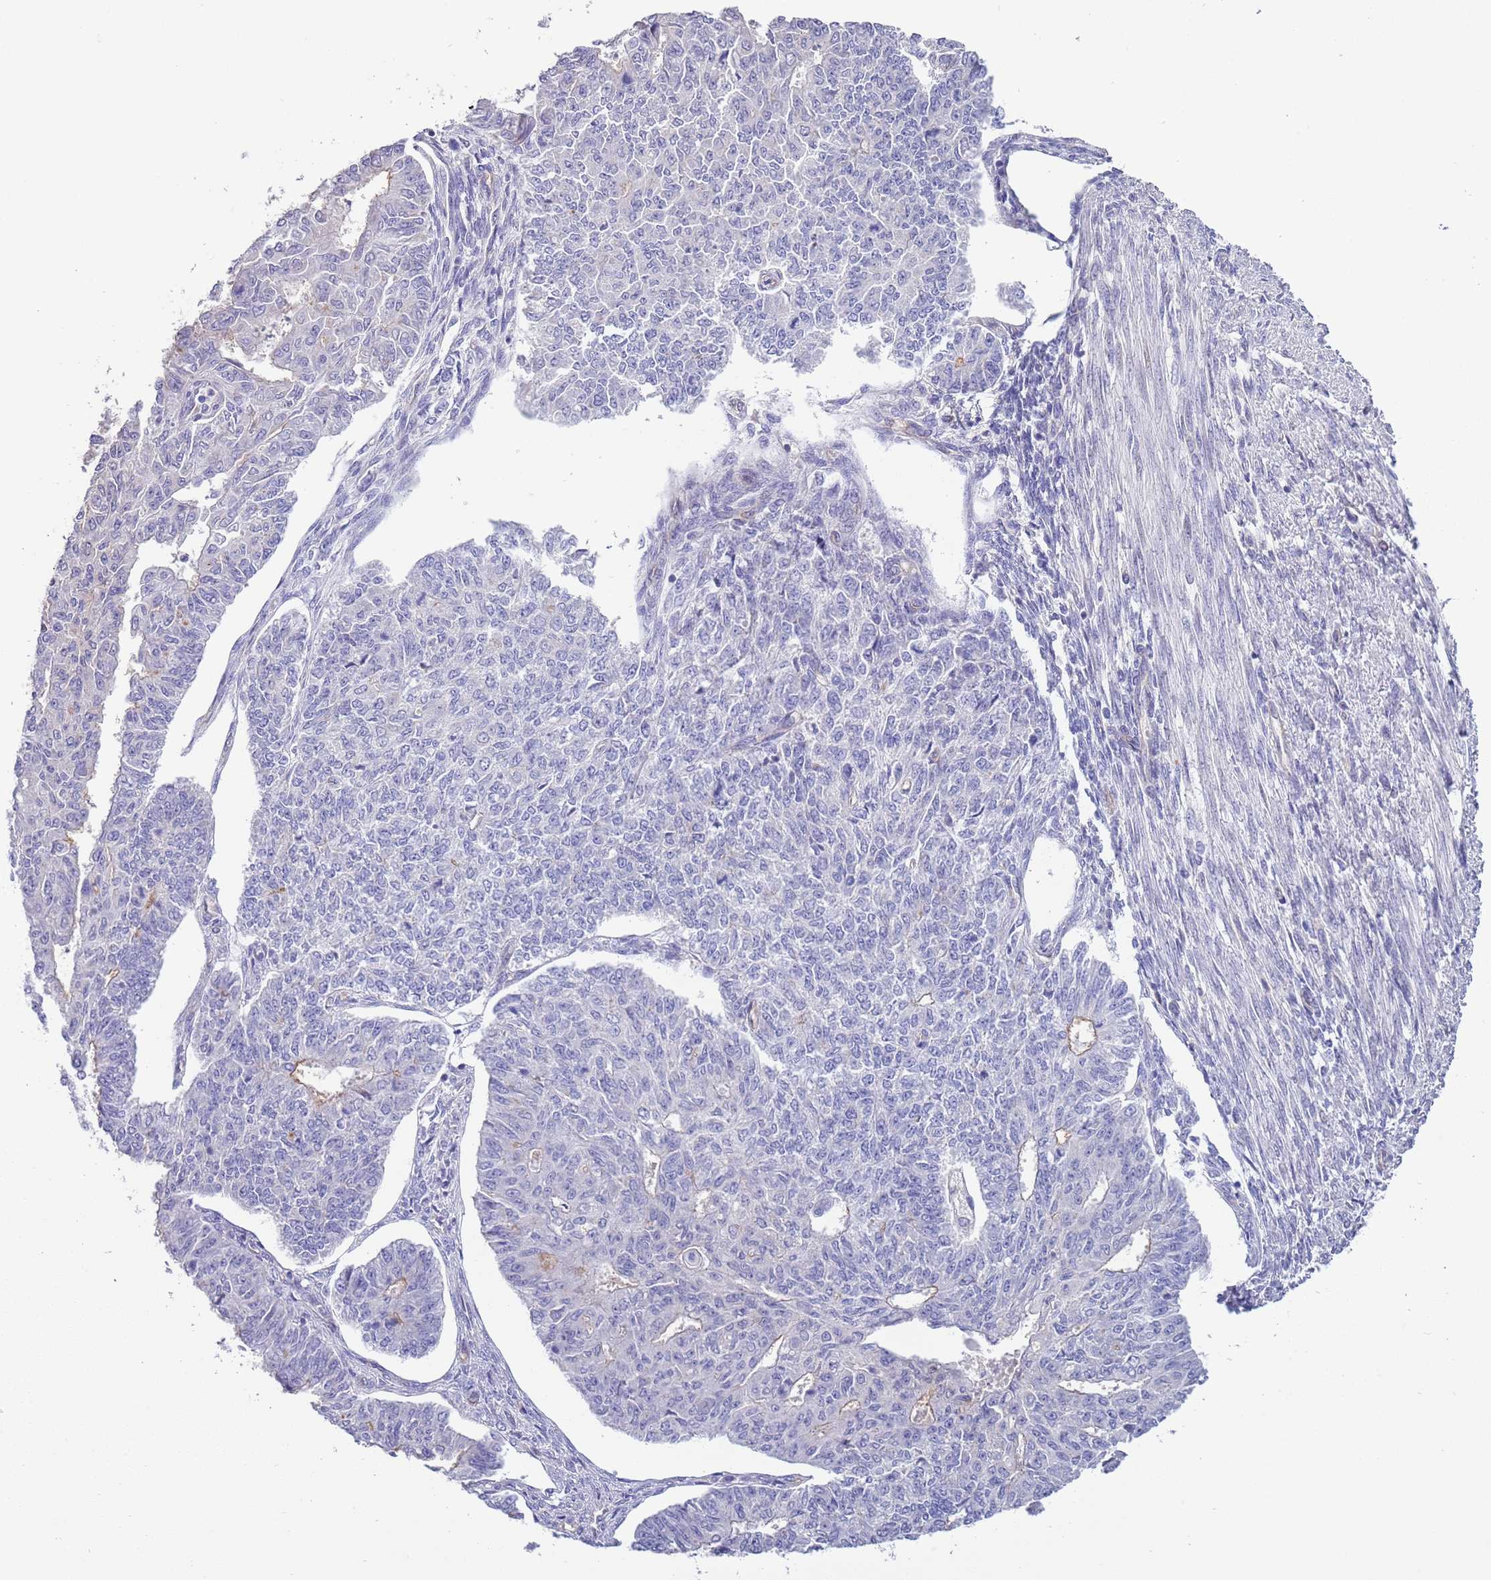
{"staining": {"intensity": "moderate", "quantity": "<25%", "location": "cytoplasmic/membranous"}, "tissue": "endometrial cancer", "cell_type": "Tumor cells", "image_type": "cancer", "snomed": [{"axis": "morphology", "description": "Adenocarcinoma, NOS"}, {"axis": "topography", "description": "Endometrium"}], "caption": "An image showing moderate cytoplasmic/membranous positivity in approximately <25% of tumor cells in endometrial cancer, as visualized by brown immunohistochemical staining.", "gene": "BRMS1L", "patient": {"sex": "female", "age": 32}}